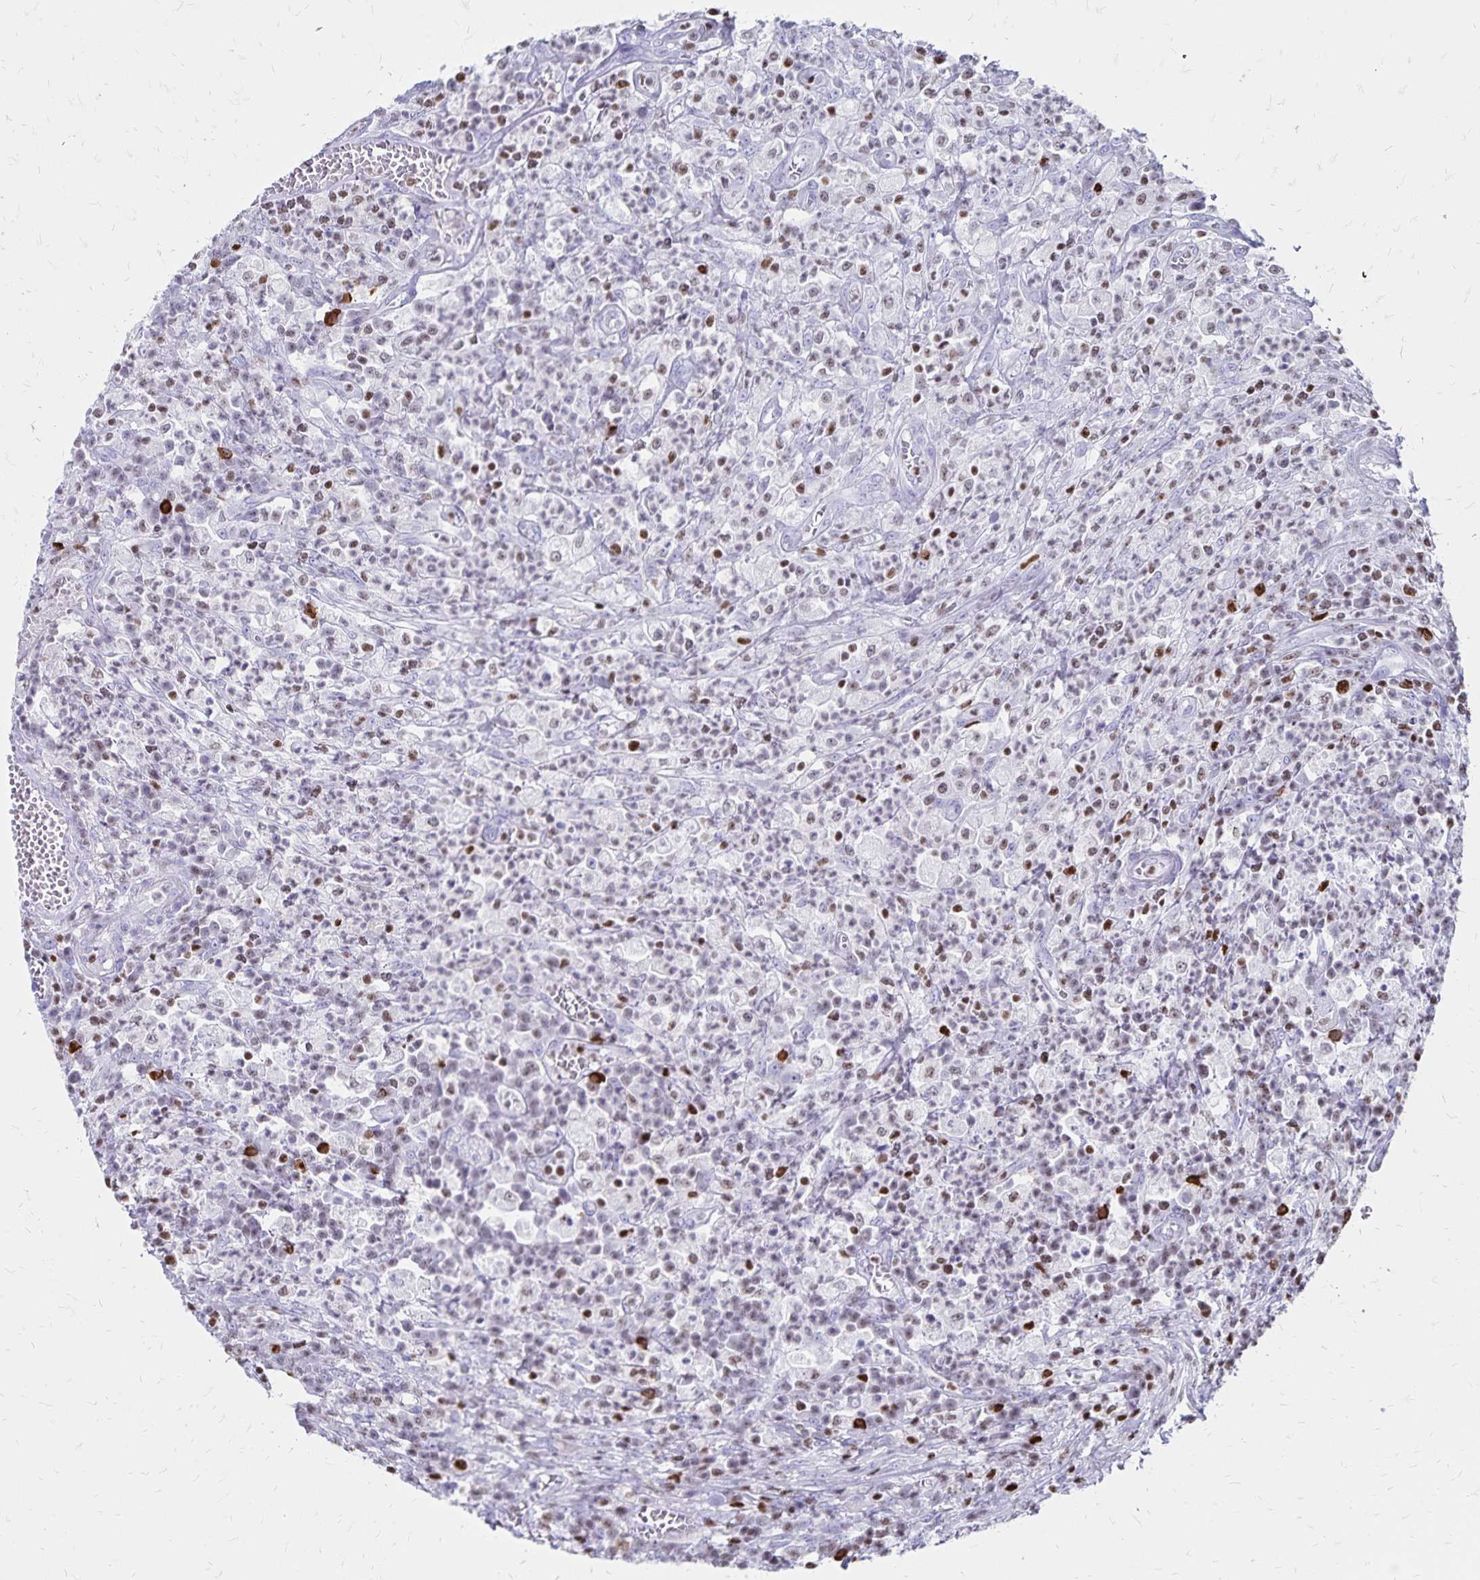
{"staining": {"intensity": "negative", "quantity": "none", "location": "none"}, "tissue": "colorectal cancer", "cell_type": "Tumor cells", "image_type": "cancer", "snomed": [{"axis": "morphology", "description": "Normal tissue, NOS"}, {"axis": "morphology", "description": "Adenocarcinoma, NOS"}, {"axis": "topography", "description": "Colon"}], "caption": "Image shows no significant protein staining in tumor cells of colorectal cancer (adenocarcinoma).", "gene": "IKZF1", "patient": {"sex": "male", "age": 65}}